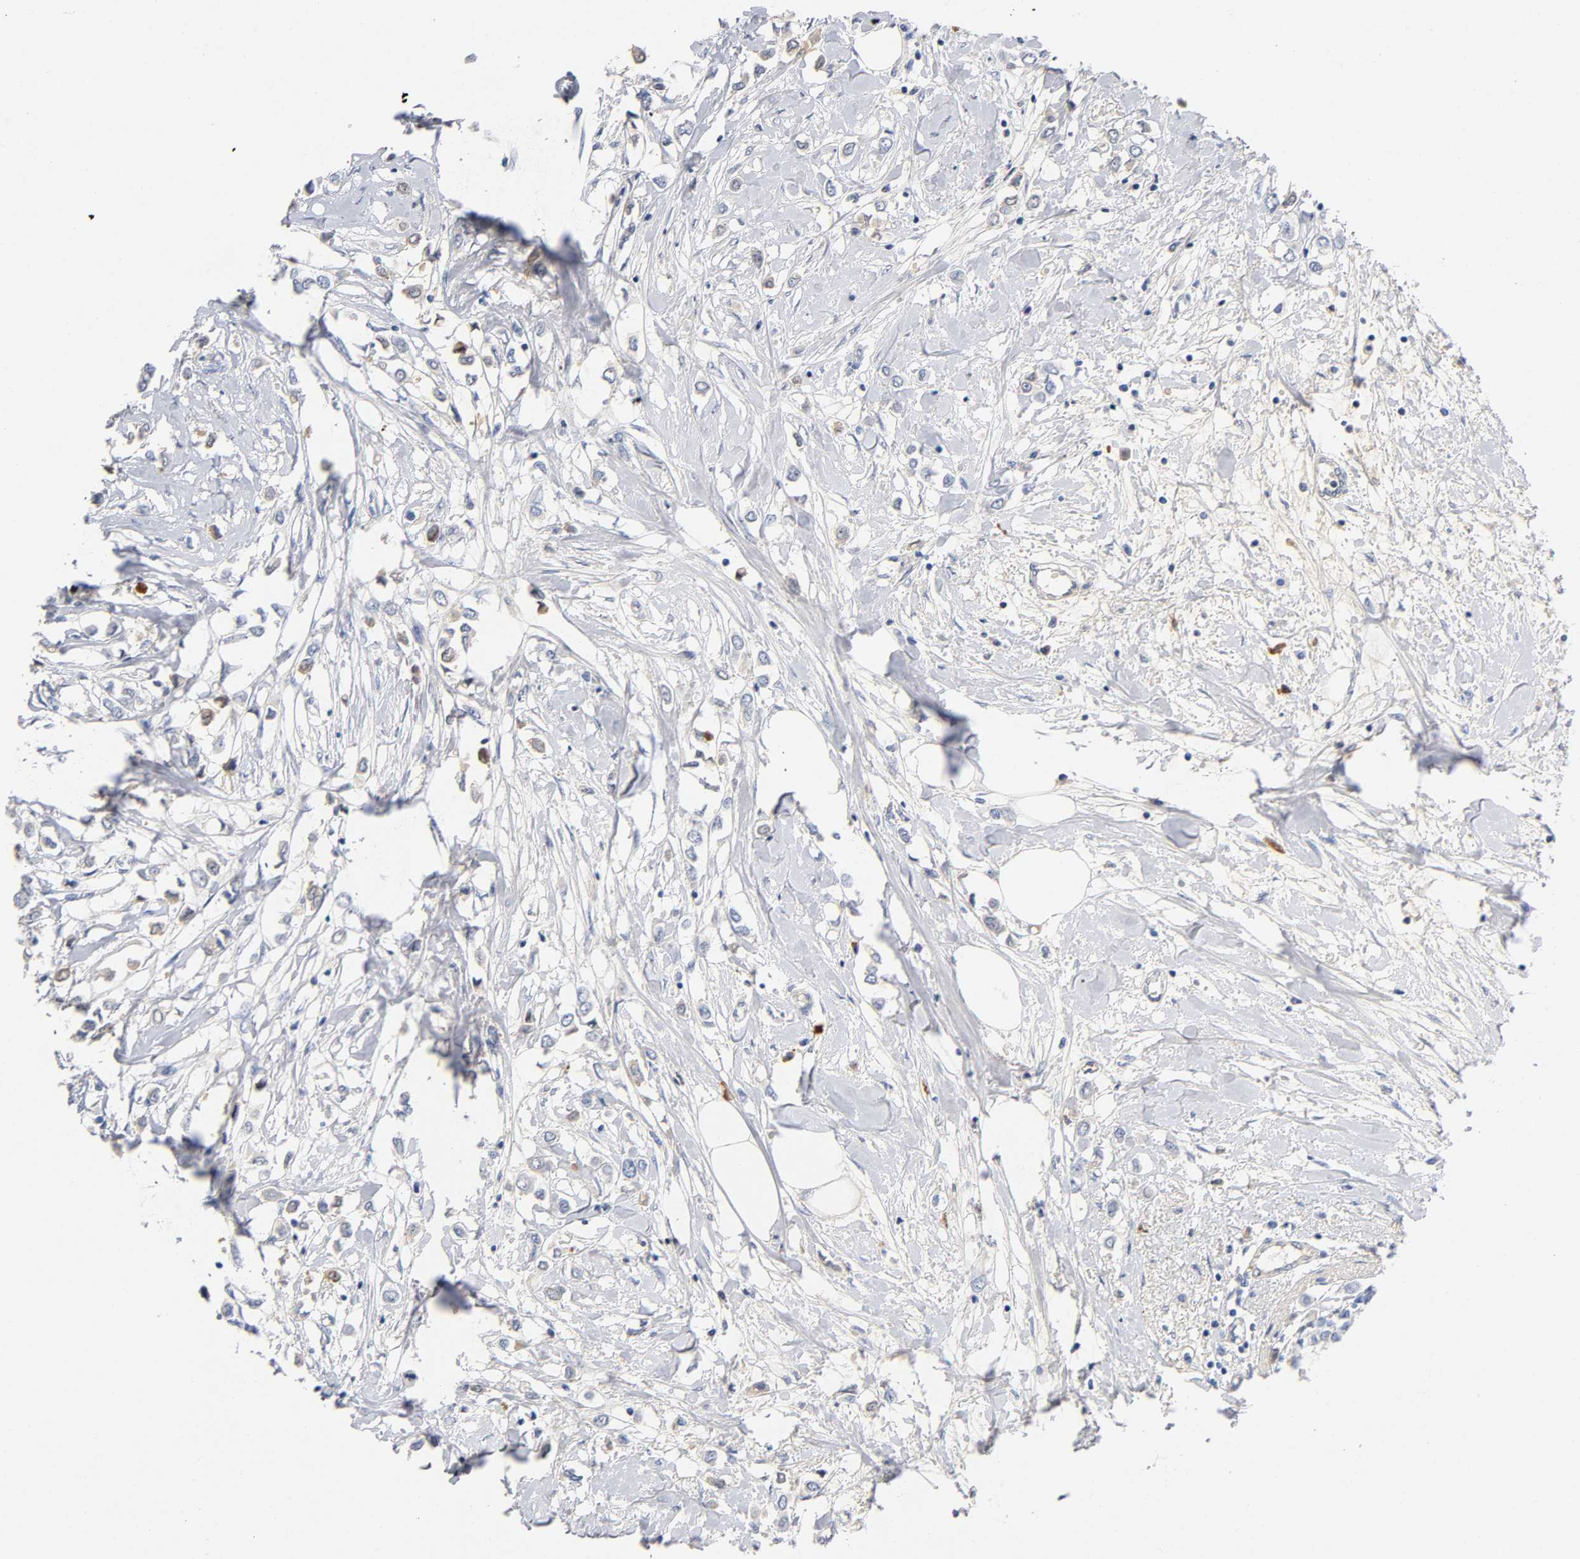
{"staining": {"intensity": "moderate", "quantity": "<25%", "location": "cytoplasmic/membranous"}, "tissue": "breast cancer", "cell_type": "Tumor cells", "image_type": "cancer", "snomed": [{"axis": "morphology", "description": "Lobular carcinoma"}, {"axis": "topography", "description": "Breast"}], "caption": "Breast lobular carcinoma stained for a protein exhibits moderate cytoplasmic/membranous positivity in tumor cells.", "gene": "TNC", "patient": {"sex": "female", "age": 51}}